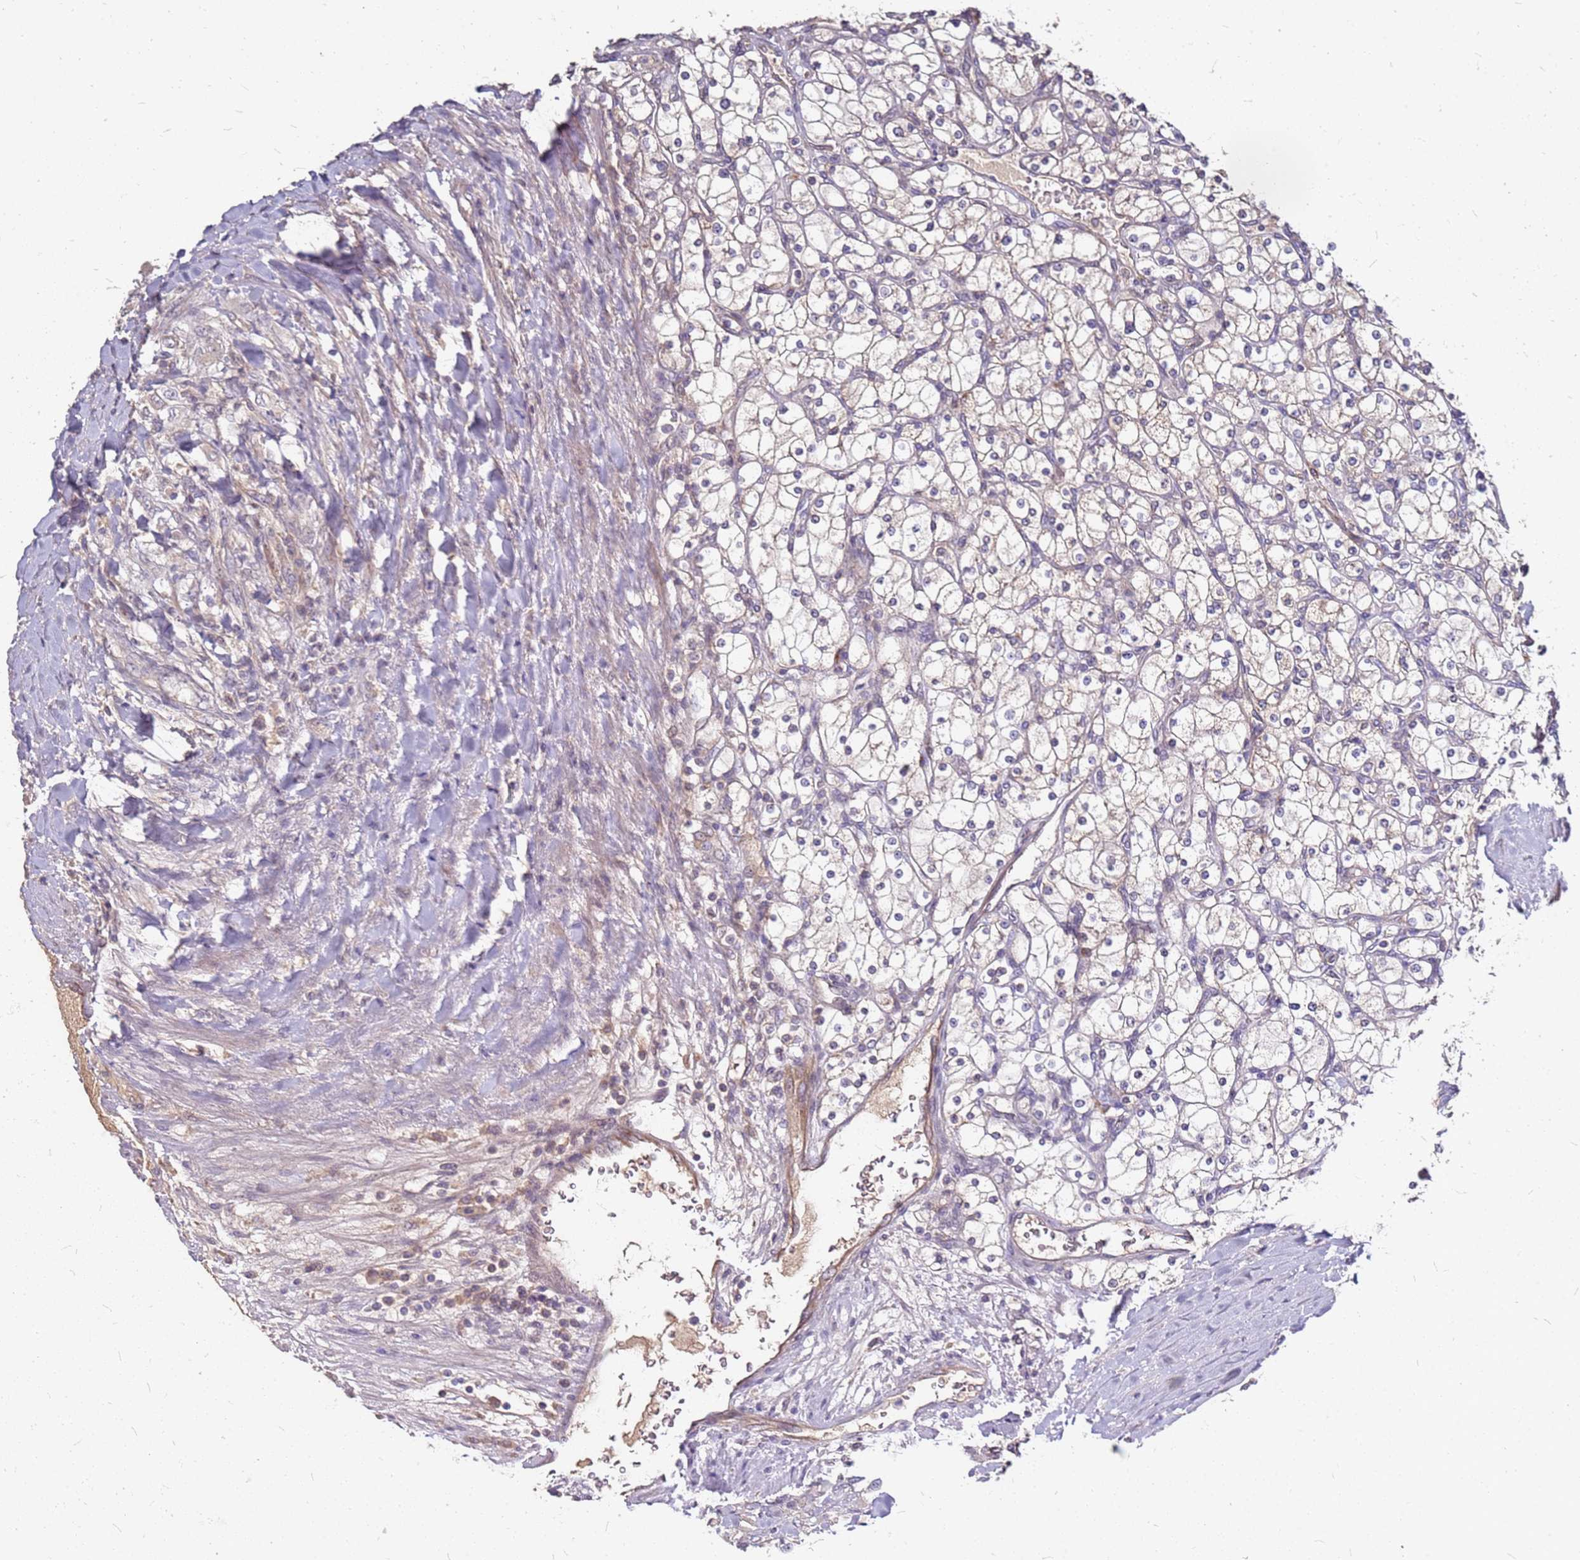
{"staining": {"intensity": "weak", "quantity": "<25%", "location": "cytoplasmic/membranous"}, "tissue": "renal cancer", "cell_type": "Tumor cells", "image_type": "cancer", "snomed": [{"axis": "morphology", "description": "Adenocarcinoma, NOS"}, {"axis": "topography", "description": "Kidney"}], "caption": "This is an immunohistochemistry (IHC) micrograph of human renal cancer (adenocarcinoma). There is no staining in tumor cells.", "gene": "DCDC2C", "patient": {"sex": "male", "age": 80}}